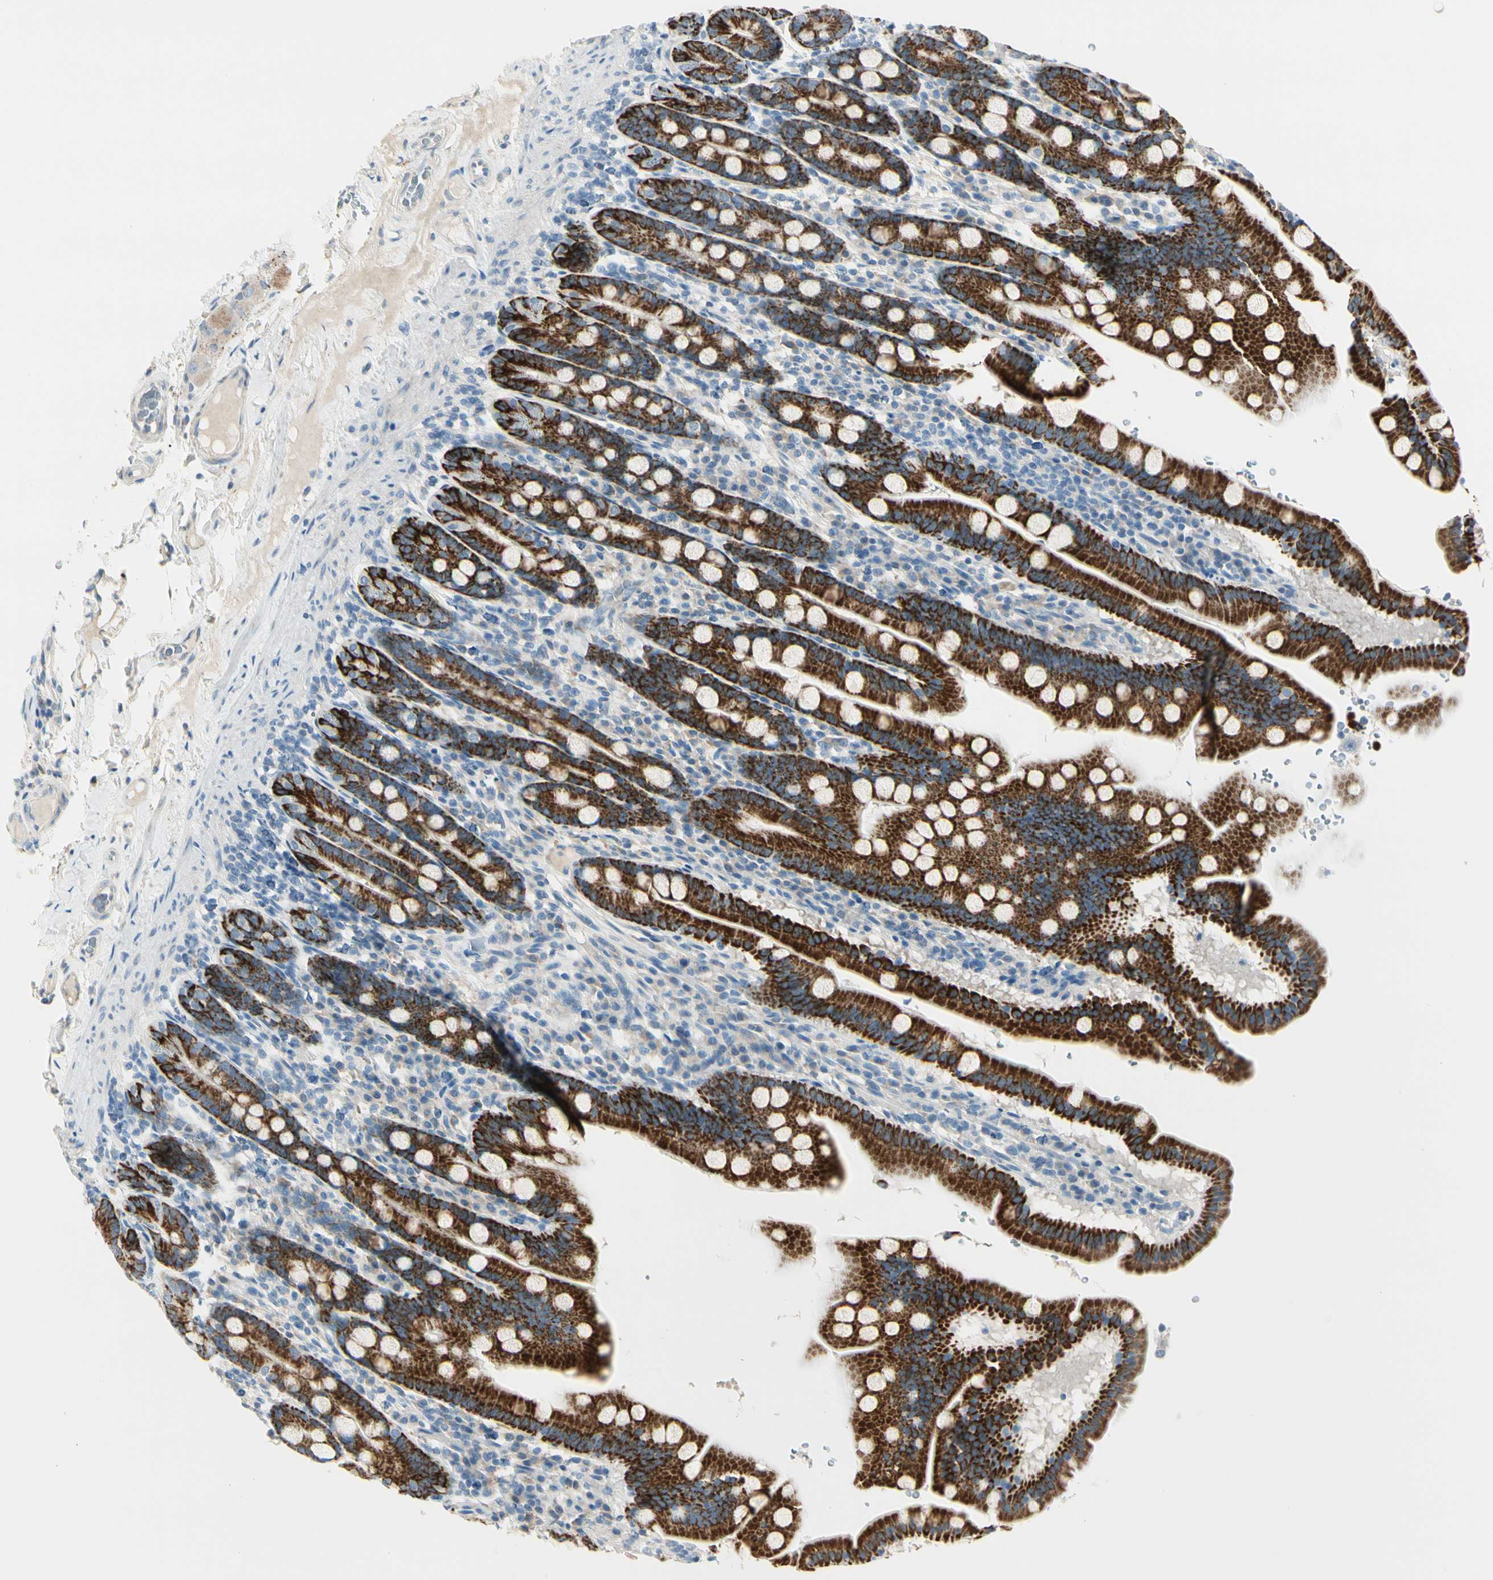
{"staining": {"intensity": "strong", "quantity": ">75%", "location": "cytoplasmic/membranous"}, "tissue": "duodenum", "cell_type": "Glandular cells", "image_type": "normal", "snomed": [{"axis": "morphology", "description": "Normal tissue, NOS"}, {"axis": "topography", "description": "Duodenum"}], "caption": "IHC micrograph of normal duodenum stained for a protein (brown), which demonstrates high levels of strong cytoplasmic/membranous positivity in about >75% of glandular cells.", "gene": "SLC6A15", "patient": {"sex": "male", "age": 50}}